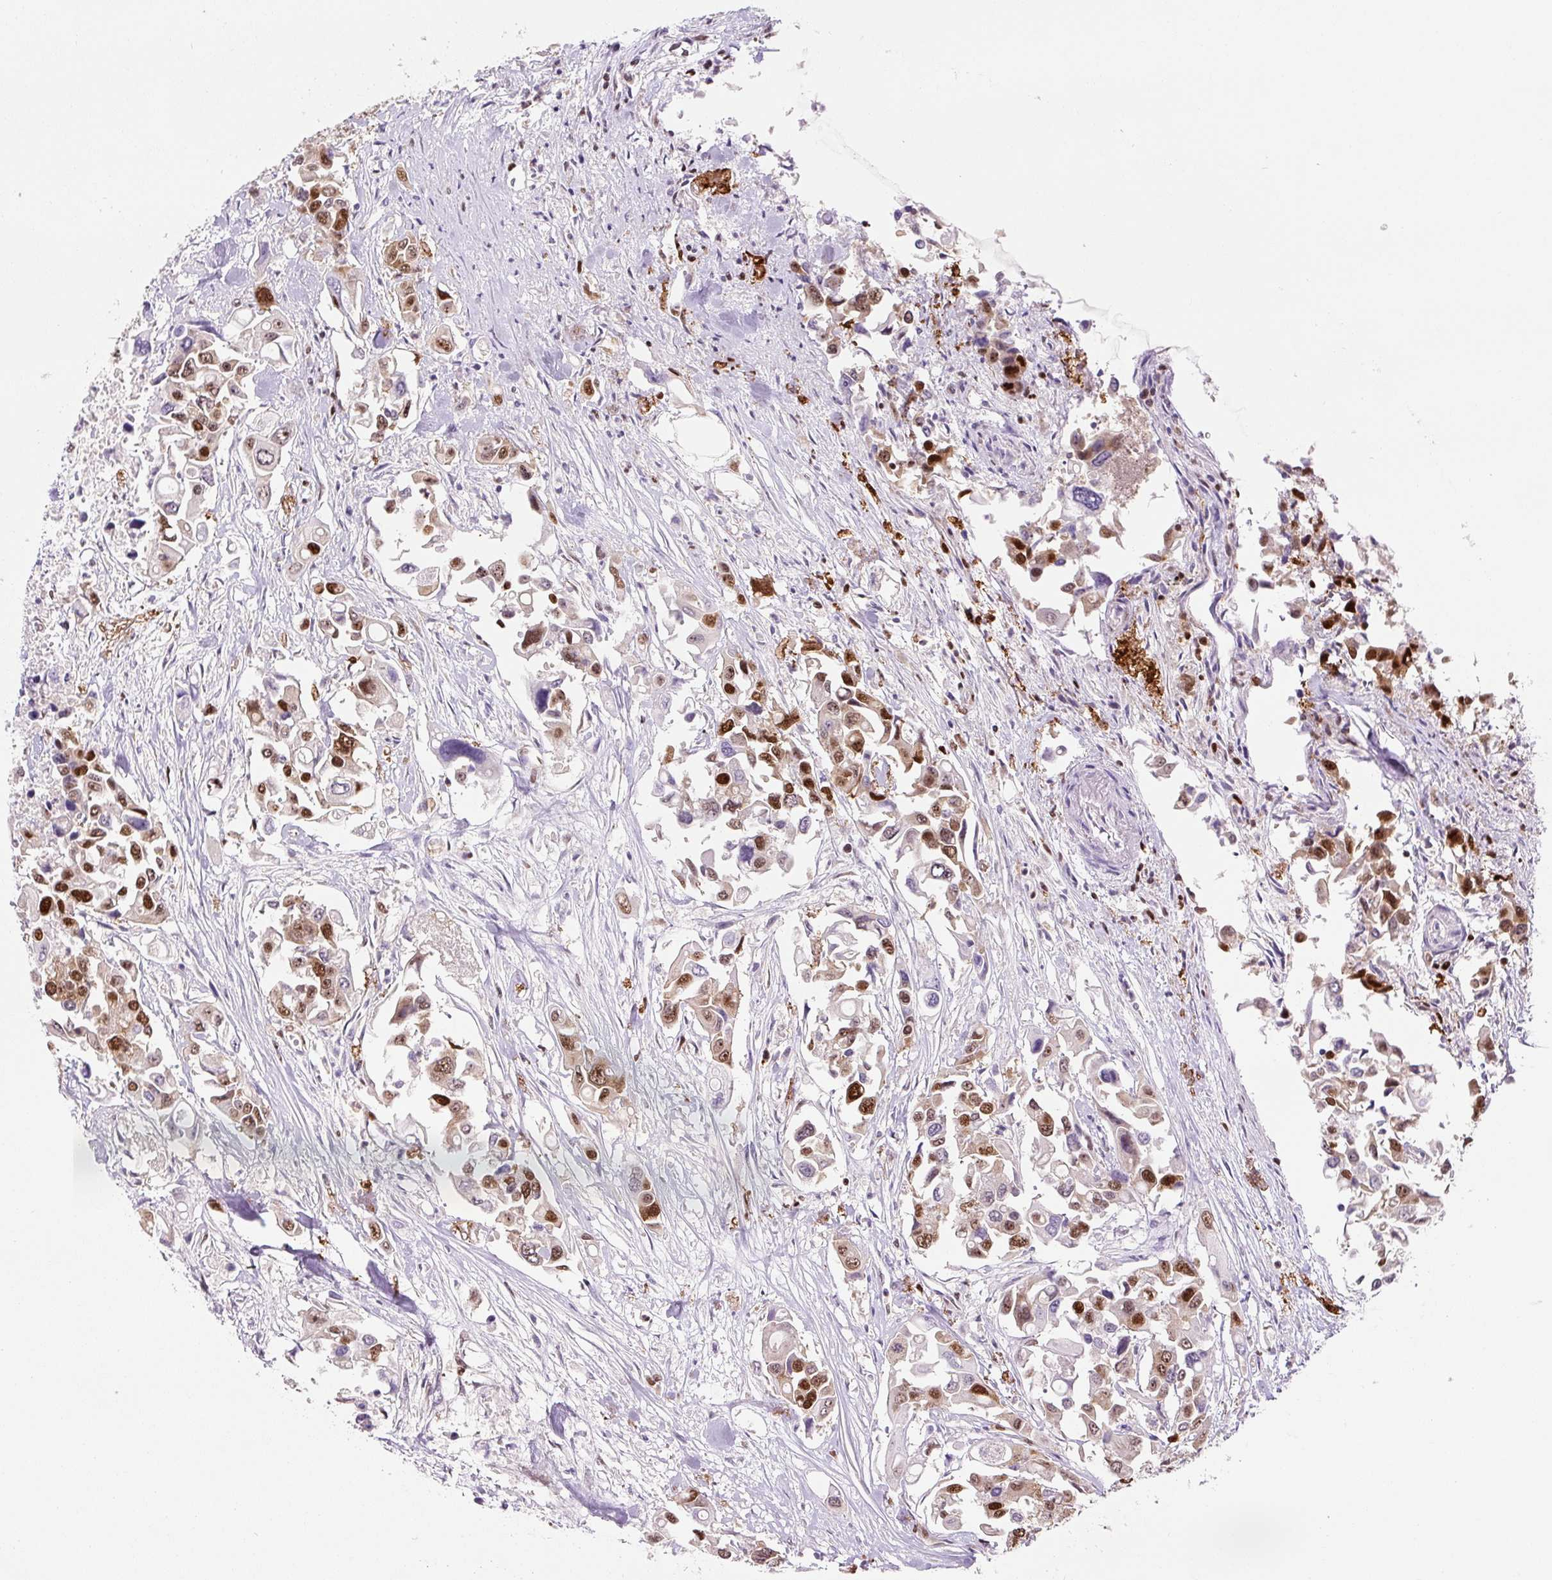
{"staining": {"intensity": "strong", "quantity": ">75%", "location": "nuclear"}, "tissue": "colorectal cancer", "cell_type": "Tumor cells", "image_type": "cancer", "snomed": [{"axis": "morphology", "description": "Adenocarcinoma, NOS"}, {"axis": "topography", "description": "Colon"}], "caption": "High-power microscopy captured an IHC photomicrograph of colorectal adenocarcinoma, revealing strong nuclear expression in about >75% of tumor cells.", "gene": "FUS", "patient": {"sex": "male", "age": 77}}